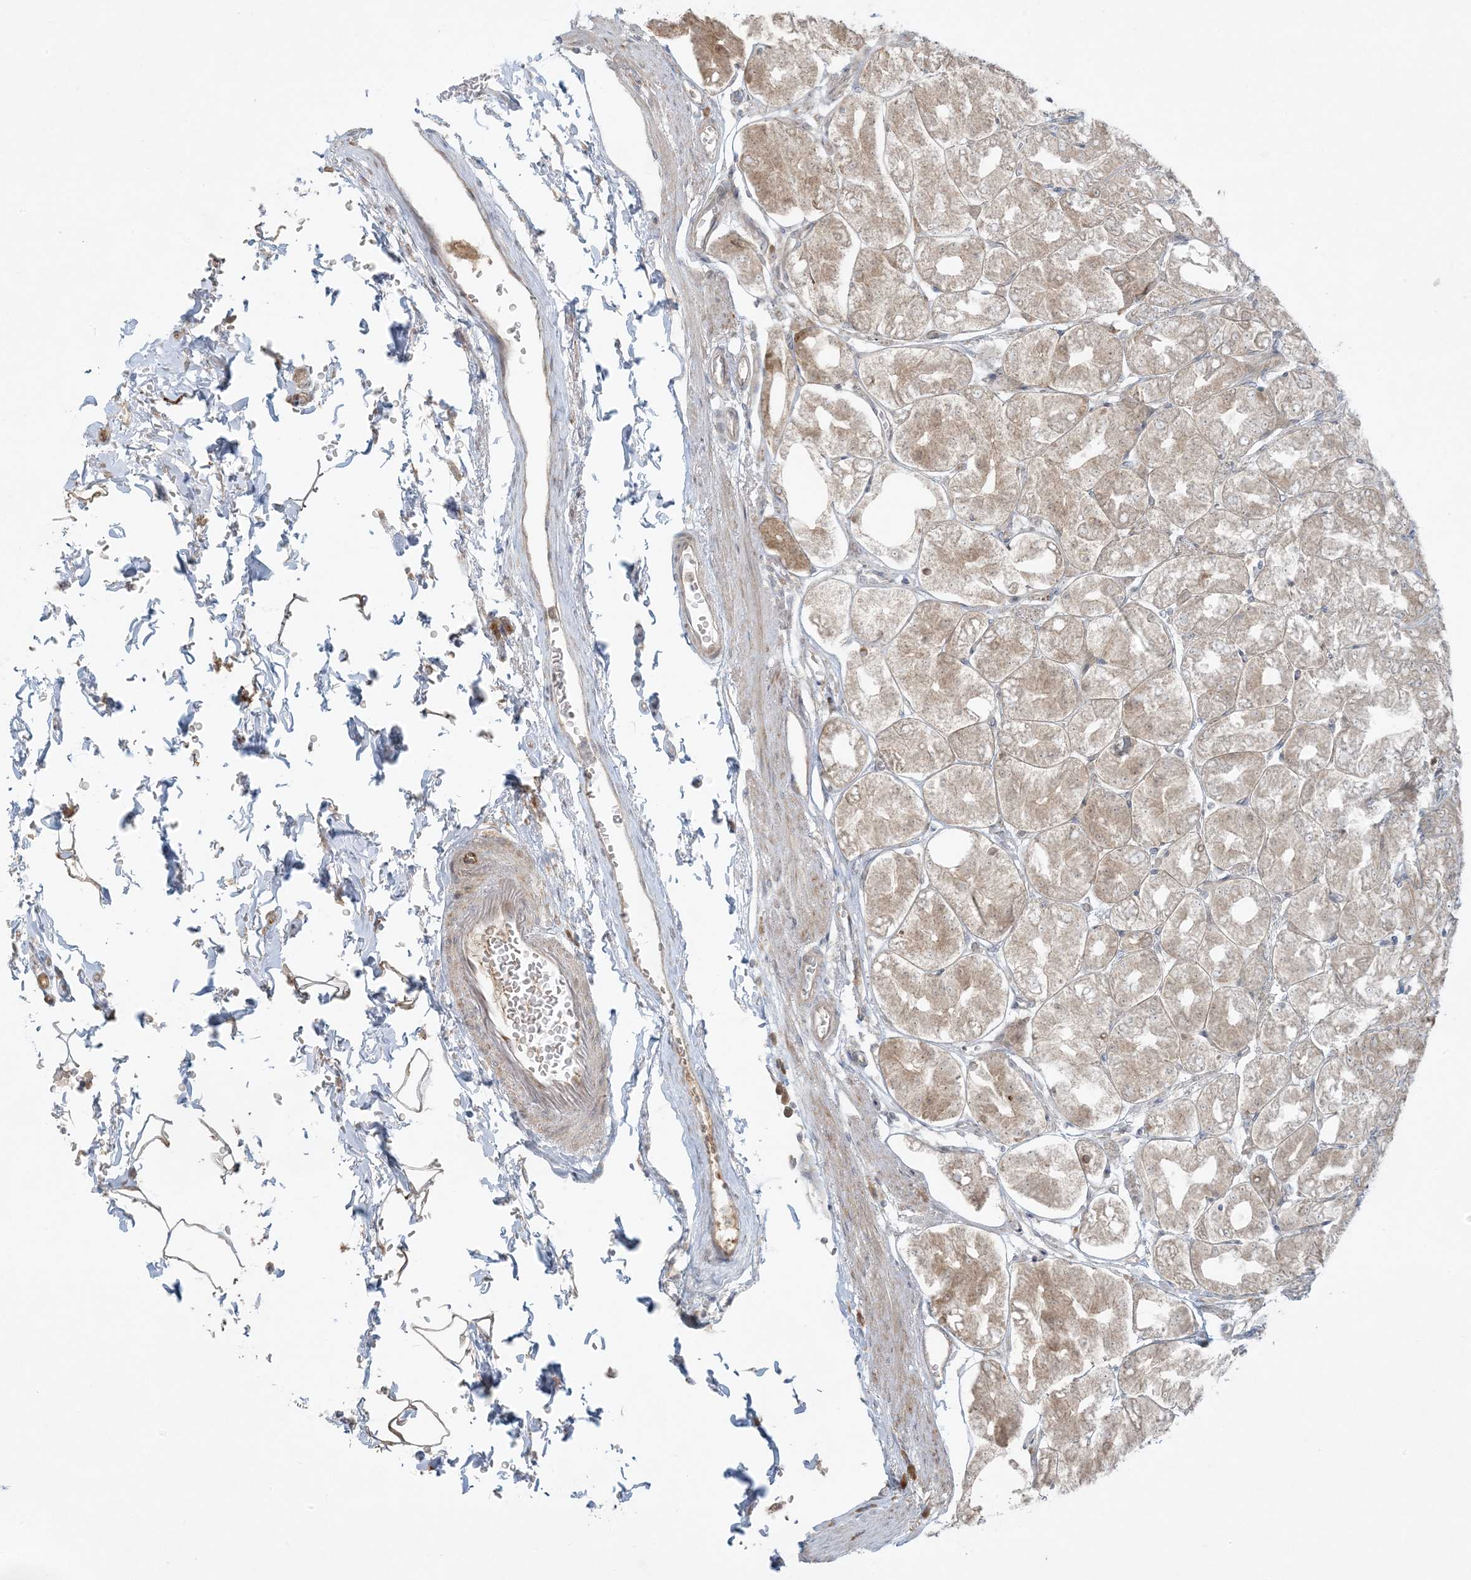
{"staining": {"intensity": "moderate", "quantity": "25%-75%", "location": "cytoplasmic/membranous"}, "tissue": "stomach", "cell_type": "Glandular cells", "image_type": "normal", "snomed": [{"axis": "morphology", "description": "Normal tissue, NOS"}, {"axis": "topography", "description": "Stomach, lower"}], "caption": "Stomach stained for a protein displays moderate cytoplasmic/membranous positivity in glandular cells. The protein is shown in brown color, while the nuclei are stained blue.", "gene": "ZNF263", "patient": {"sex": "male", "age": 71}}